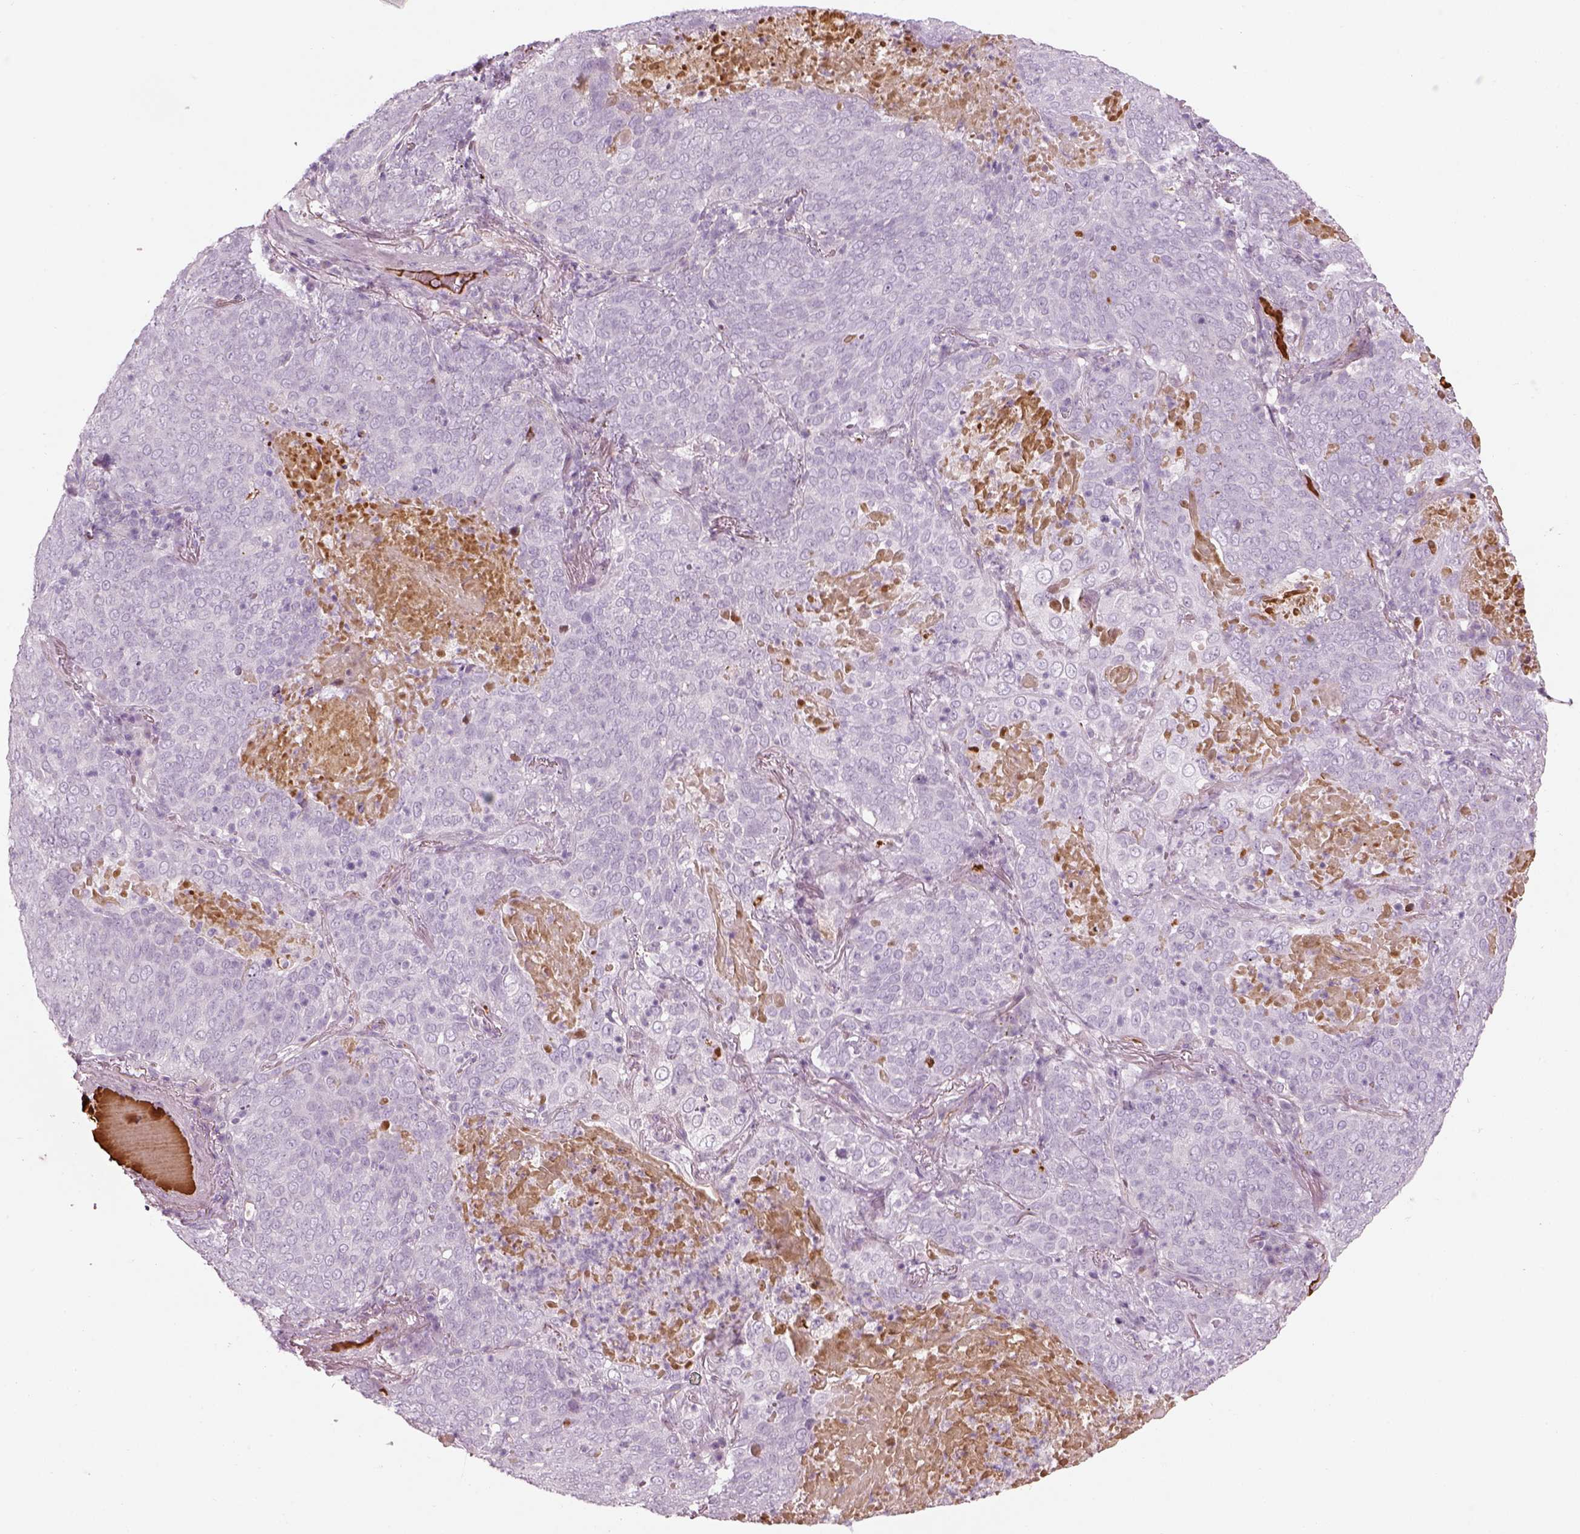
{"staining": {"intensity": "negative", "quantity": "none", "location": "none"}, "tissue": "lung cancer", "cell_type": "Tumor cells", "image_type": "cancer", "snomed": [{"axis": "morphology", "description": "Squamous cell carcinoma, NOS"}, {"axis": "topography", "description": "Lung"}], "caption": "High power microscopy image of an IHC photomicrograph of lung squamous cell carcinoma, revealing no significant positivity in tumor cells.", "gene": "PABPC1L2B", "patient": {"sex": "male", "age": 82}}